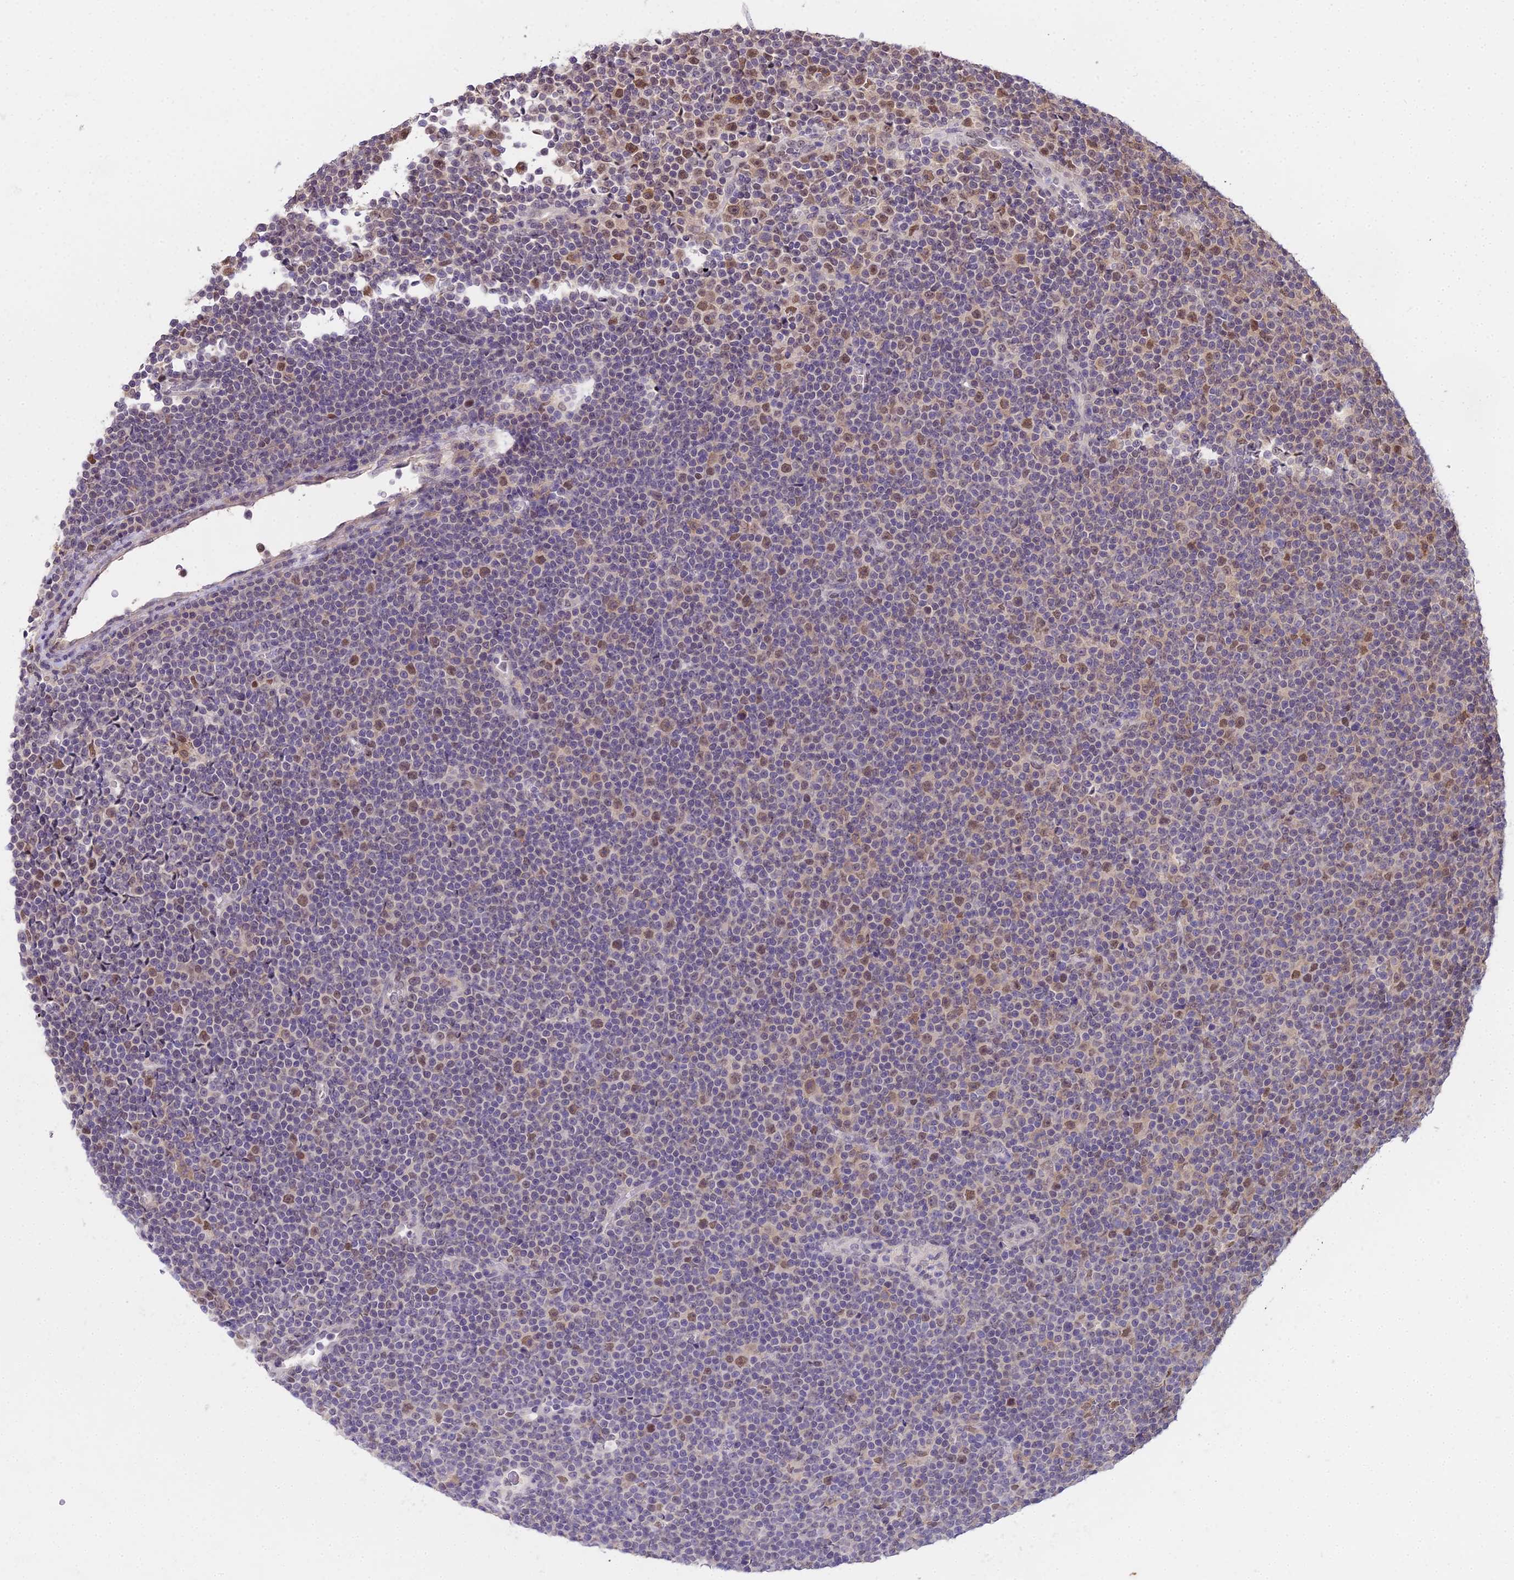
{"staining": {"intensity": "weak", "quantity": "25%-75%", "location": "cytoplasmic/membranous"}, "tissue": "lymphoma", "cell_type": "Tumor cells", "image_type": "cancer", "snomed": [{"axis": "morphology", "description": "Malignant lymphoma, non-Hodgkin's type, Low grade"}, {"axis": "topography", "description": "Lymph node"}], "caption": "The immunohistochemical stain shows weak cytoplasmic/membranous positivity in tumor cells of lymphoma tissue. Ihc stains the protein in brown and the nuclei are stained blue.", "gene": "MAT2A", "patient": {"sex": "female", "age": 67}}